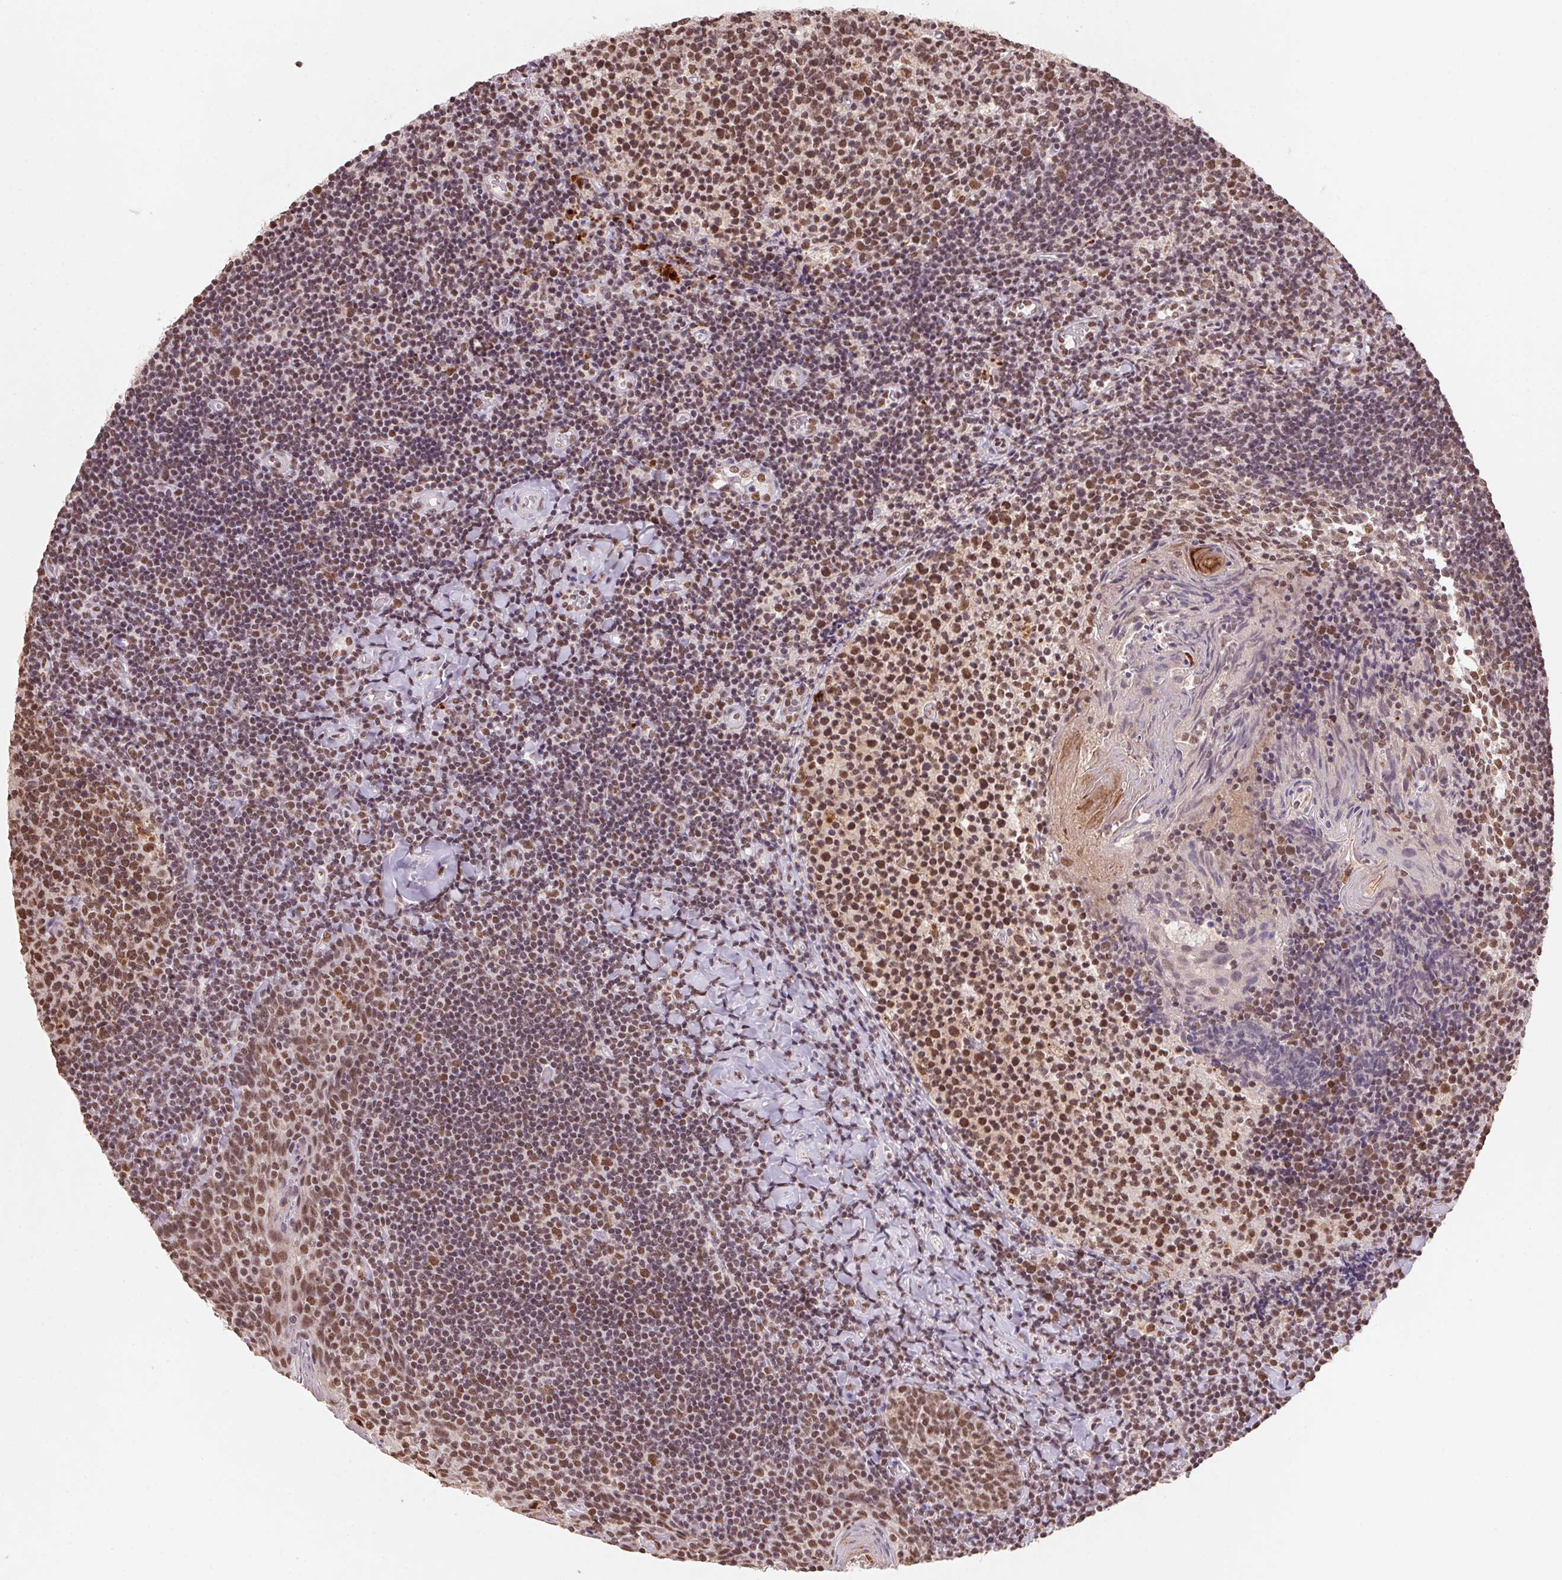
{"staining": {"intensity": "moderate", "quantity": ">75%", "location": "nuclear"}, "tissue": "tonsil", "cell_type": "Germinal center cells", "image_type": "normal", "snomed": [{"axis": "morphology", "description": "Normal tissue, NOS"}, {"axis": "topography", "description": "Tonsil"}], "caption": "High-power microscopy captured an IHC photomicrograph of benign tonsil, revealing moderate nuclear staining in about >75% of germinal center cells.", "gene": "SNRPG", "patient": {"sex": "female", "age": 10}}